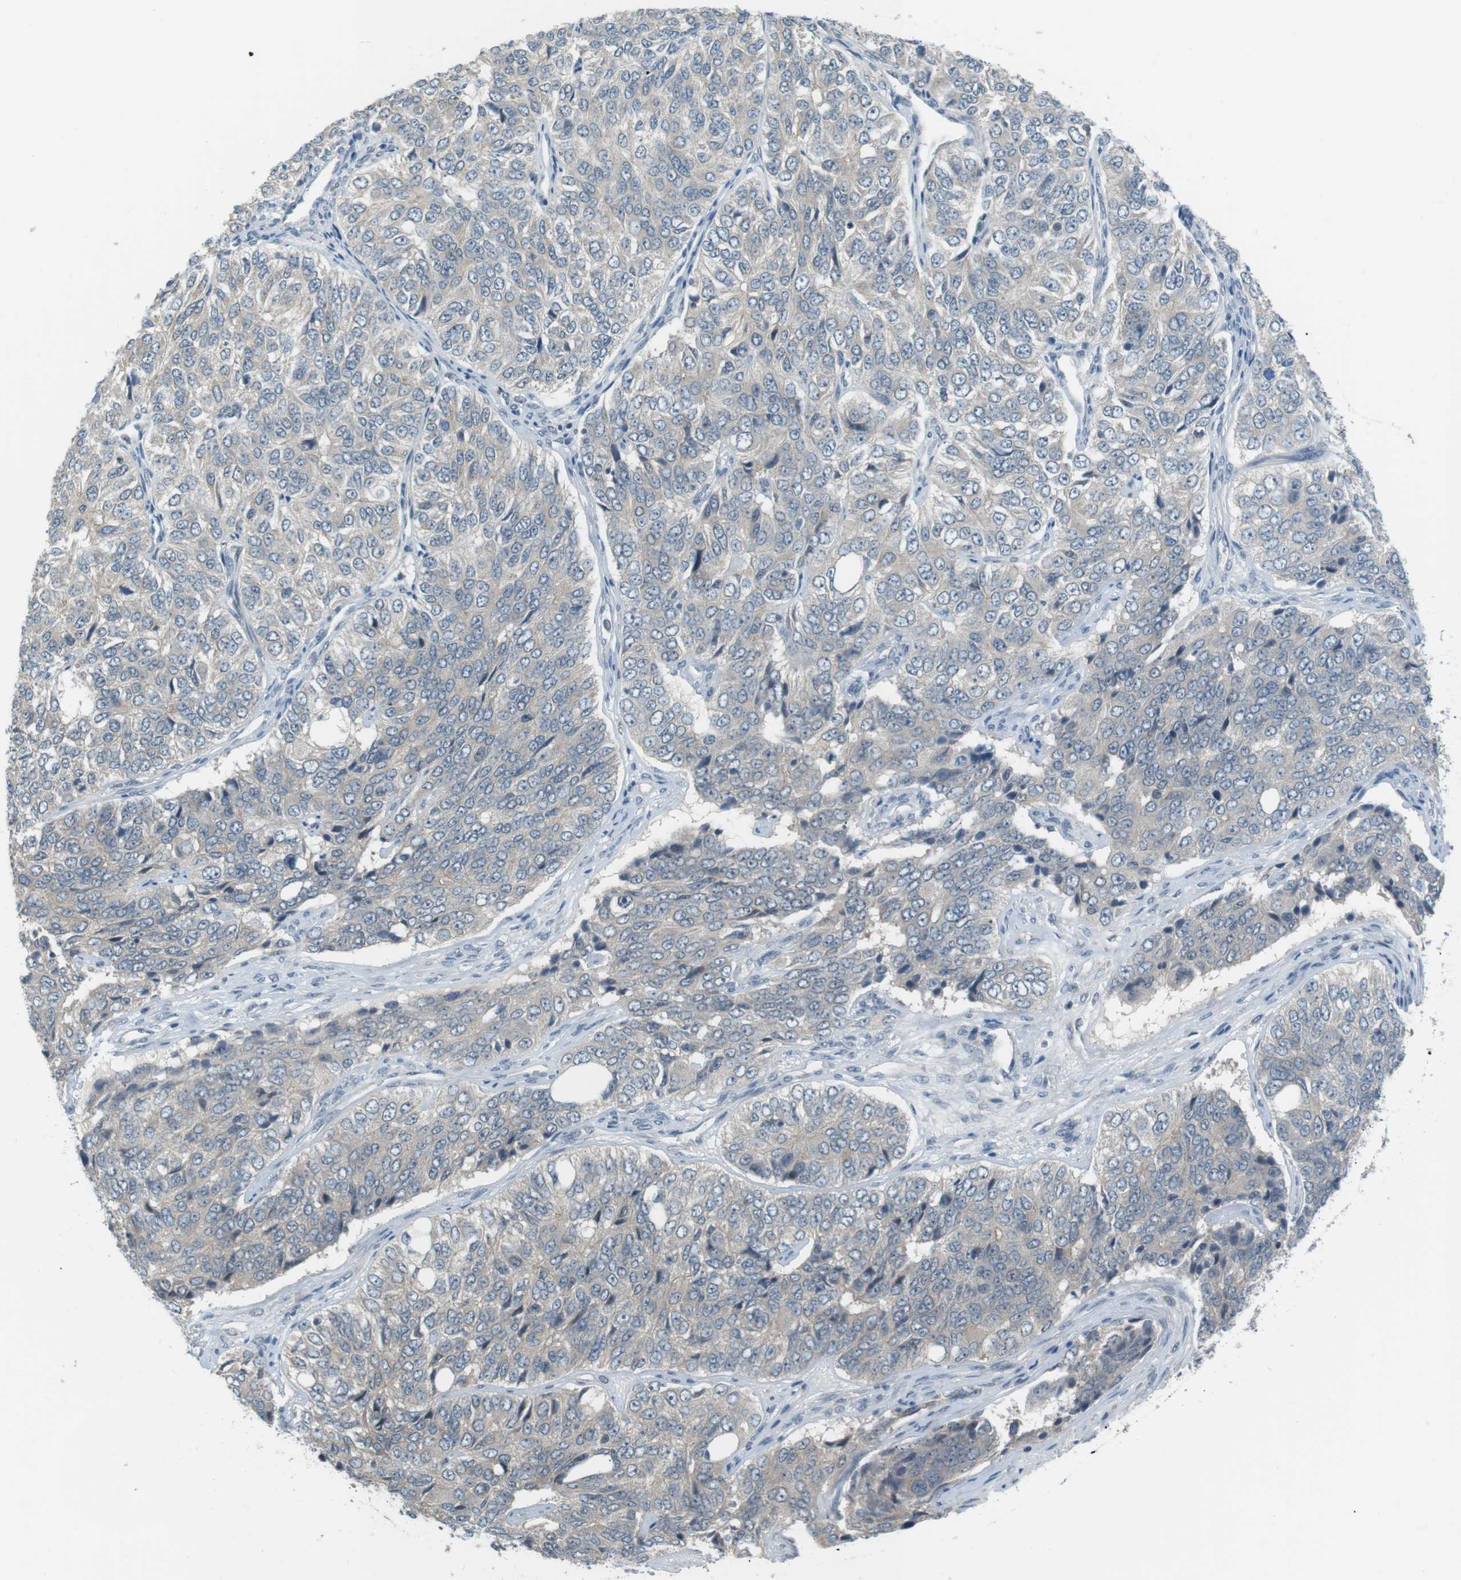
{"staining": {"intensity": "negative", "quantity": "none", "location": "none"}, "tissue": "ovarian cancer", "cell_type": "Tumor cells", "image_type": "cancer", "snomed": [{"axis": "morphology", "description": "Carcinoma, endometroid"}, {"axis": "topography", "description": "Ovary"}], "caption": "IHC of ovarian cancer (endometroid carcinoma) demonstrates no staining in tumor cells. (DAB (3,3'-diaminobenzidine) immunohistochemistry visualized using brightfield microscopy, high magnification).", "gene": "RTN3", "patient": {"sex": "female", "age": 51}}